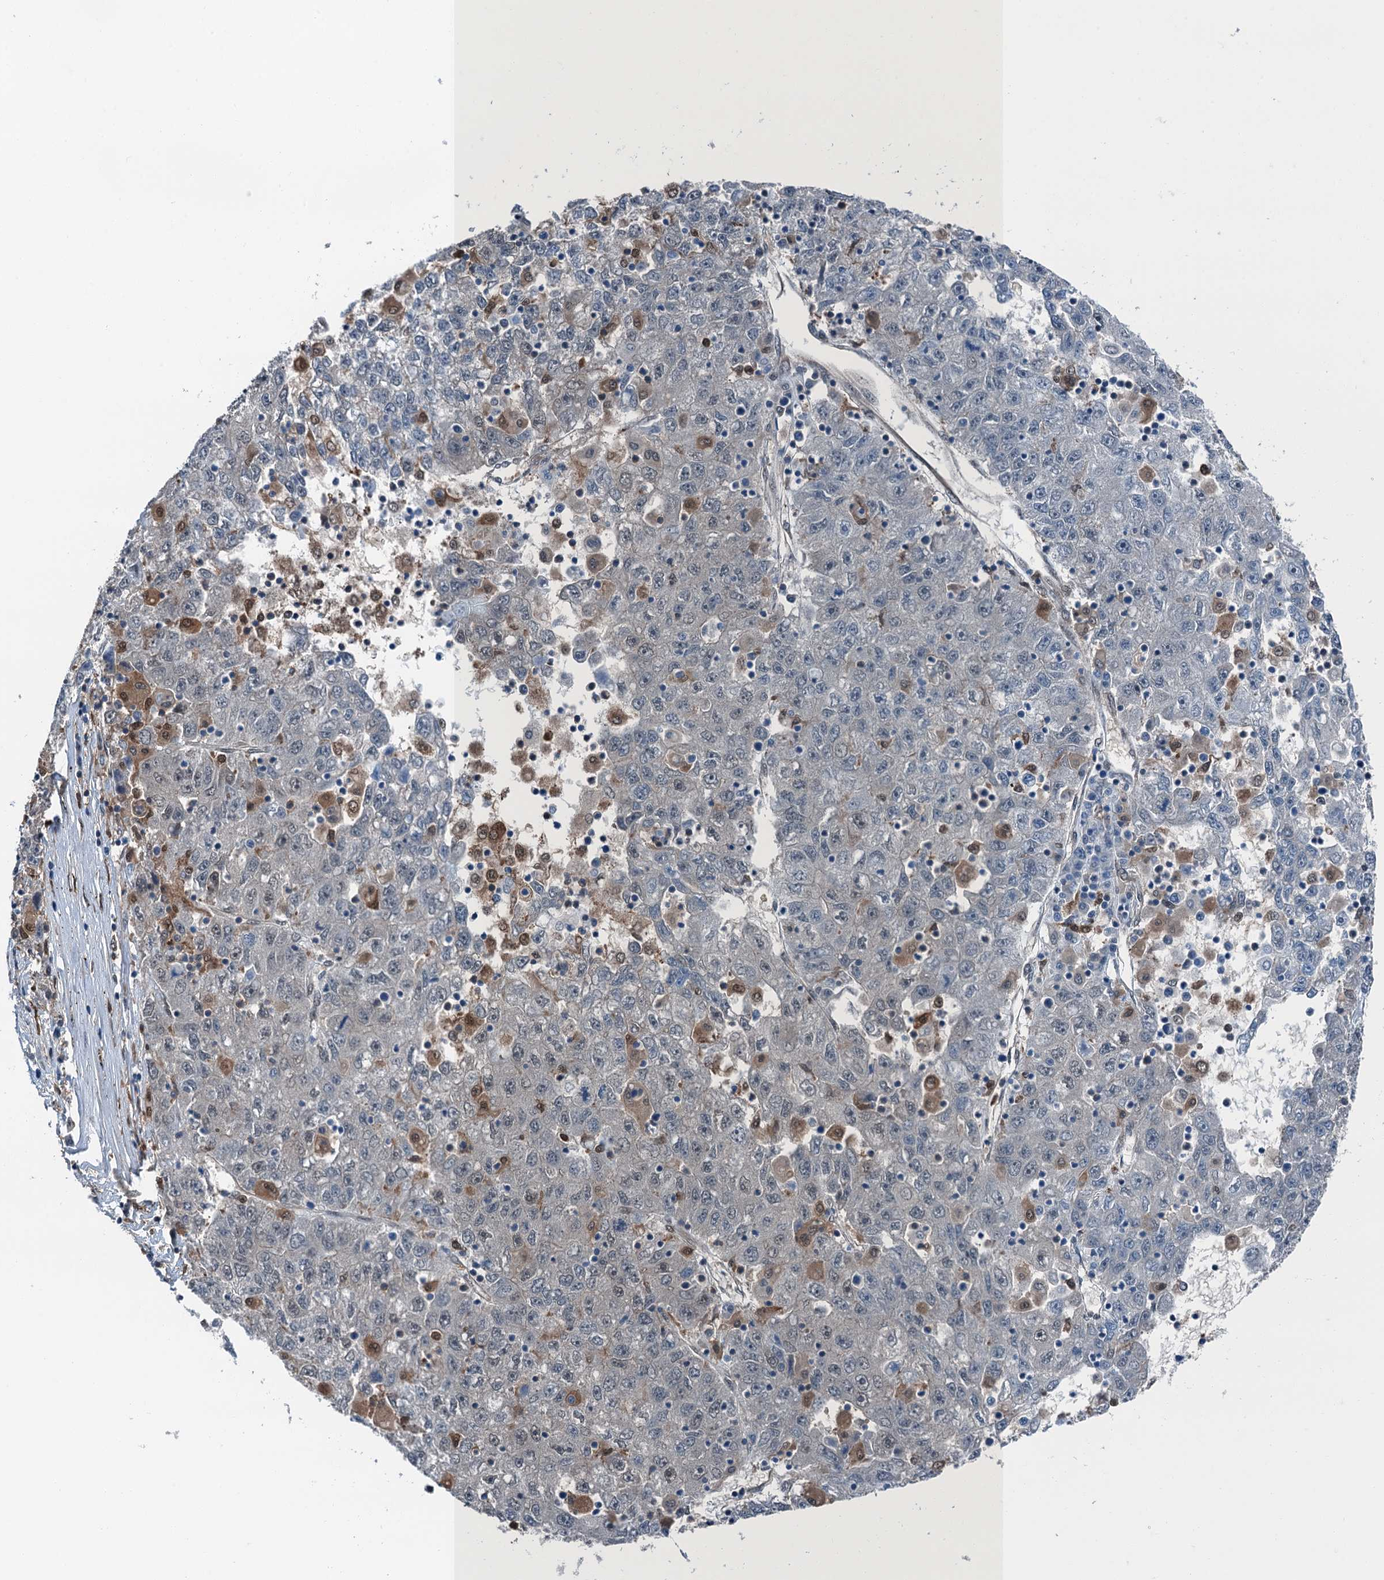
{"staining": {"intensity": "negative", "quantity": "none", "location": "none"}, "tissue": "liver cancer", "cell_type": "Tumor cells", "image_type": "cancer", "snomed": [{"axis": "morphology", "description": "Carcinoma, Hepatocellular, NOS"}, {"axis": "topography", "description": "Liver"}], "caption": "This micrograph is of hepatocellular carcinoma (liver) stained with immunohistochemistry to label a protein in brown with the nuclei are counter-stained blue. There is no expression in tumor cells.", "gene": "RNH1", "patient": {"sex": "male", "age": 49}}